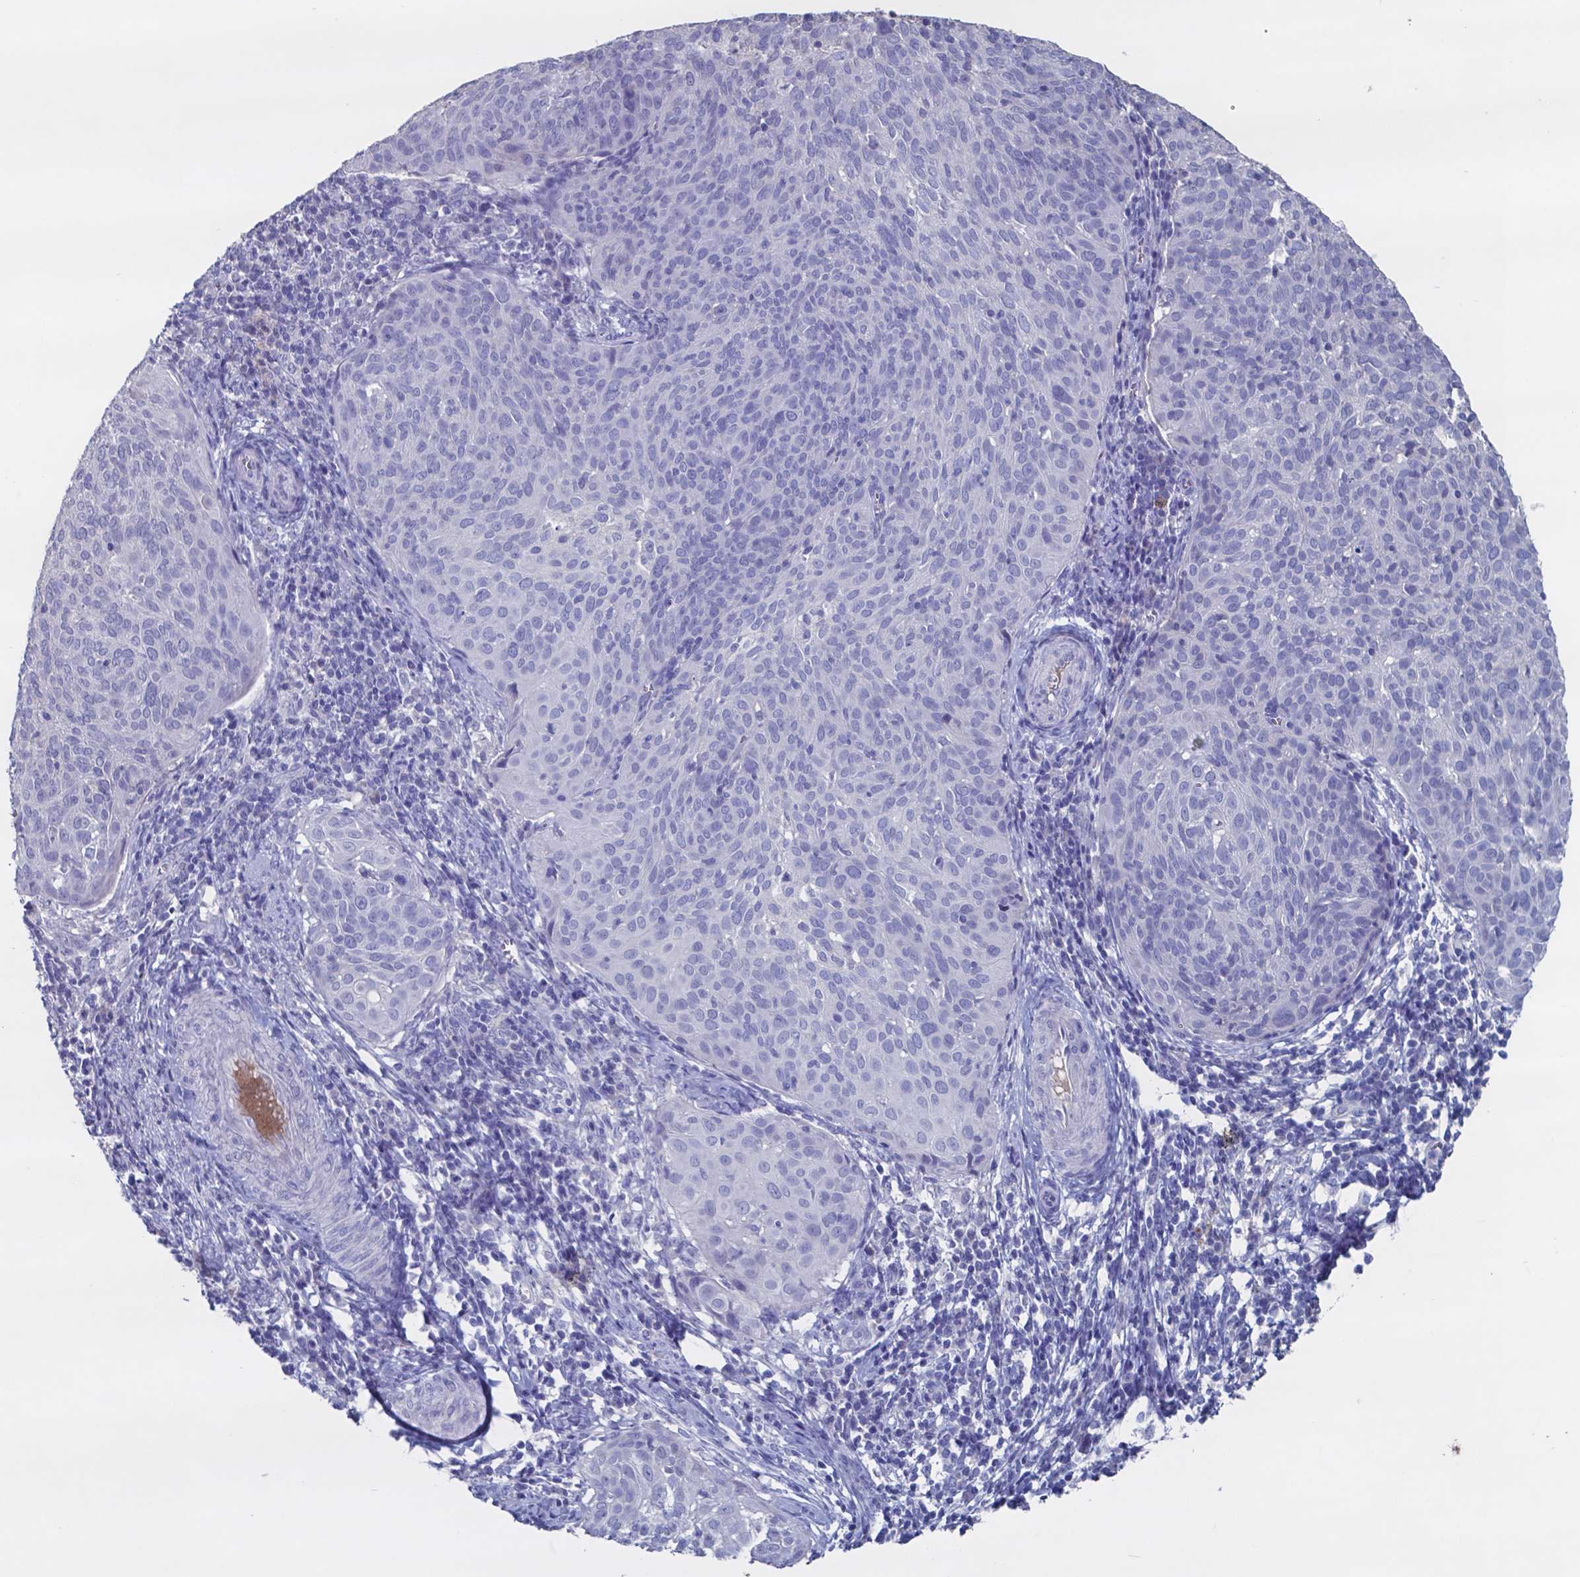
{"staining": {"intensity": "negative", "quantity": "none", "location": "none"}, "tissue": "cervical cancer", "cell_type": "Tumor cells", "image_type": "cancer", "snomed": [{"axis": "morphology", "description": "Squamous cell carcinoma, NOS"}, {"axis": "topography", "description": "Cervix"}], "caption": "A photomicrograph of human cervical squamous cell carcinoma is negative for staining in tumor cells. The staining was performed using DAB (3,3'-diaminobenzidine) to visualize the protein expression in brown, while the nuclei were stained in blue with hematoxylin (Magnification: 20x).", "gene": "TTR", "patient": {"sex": "female", "age": 39}}